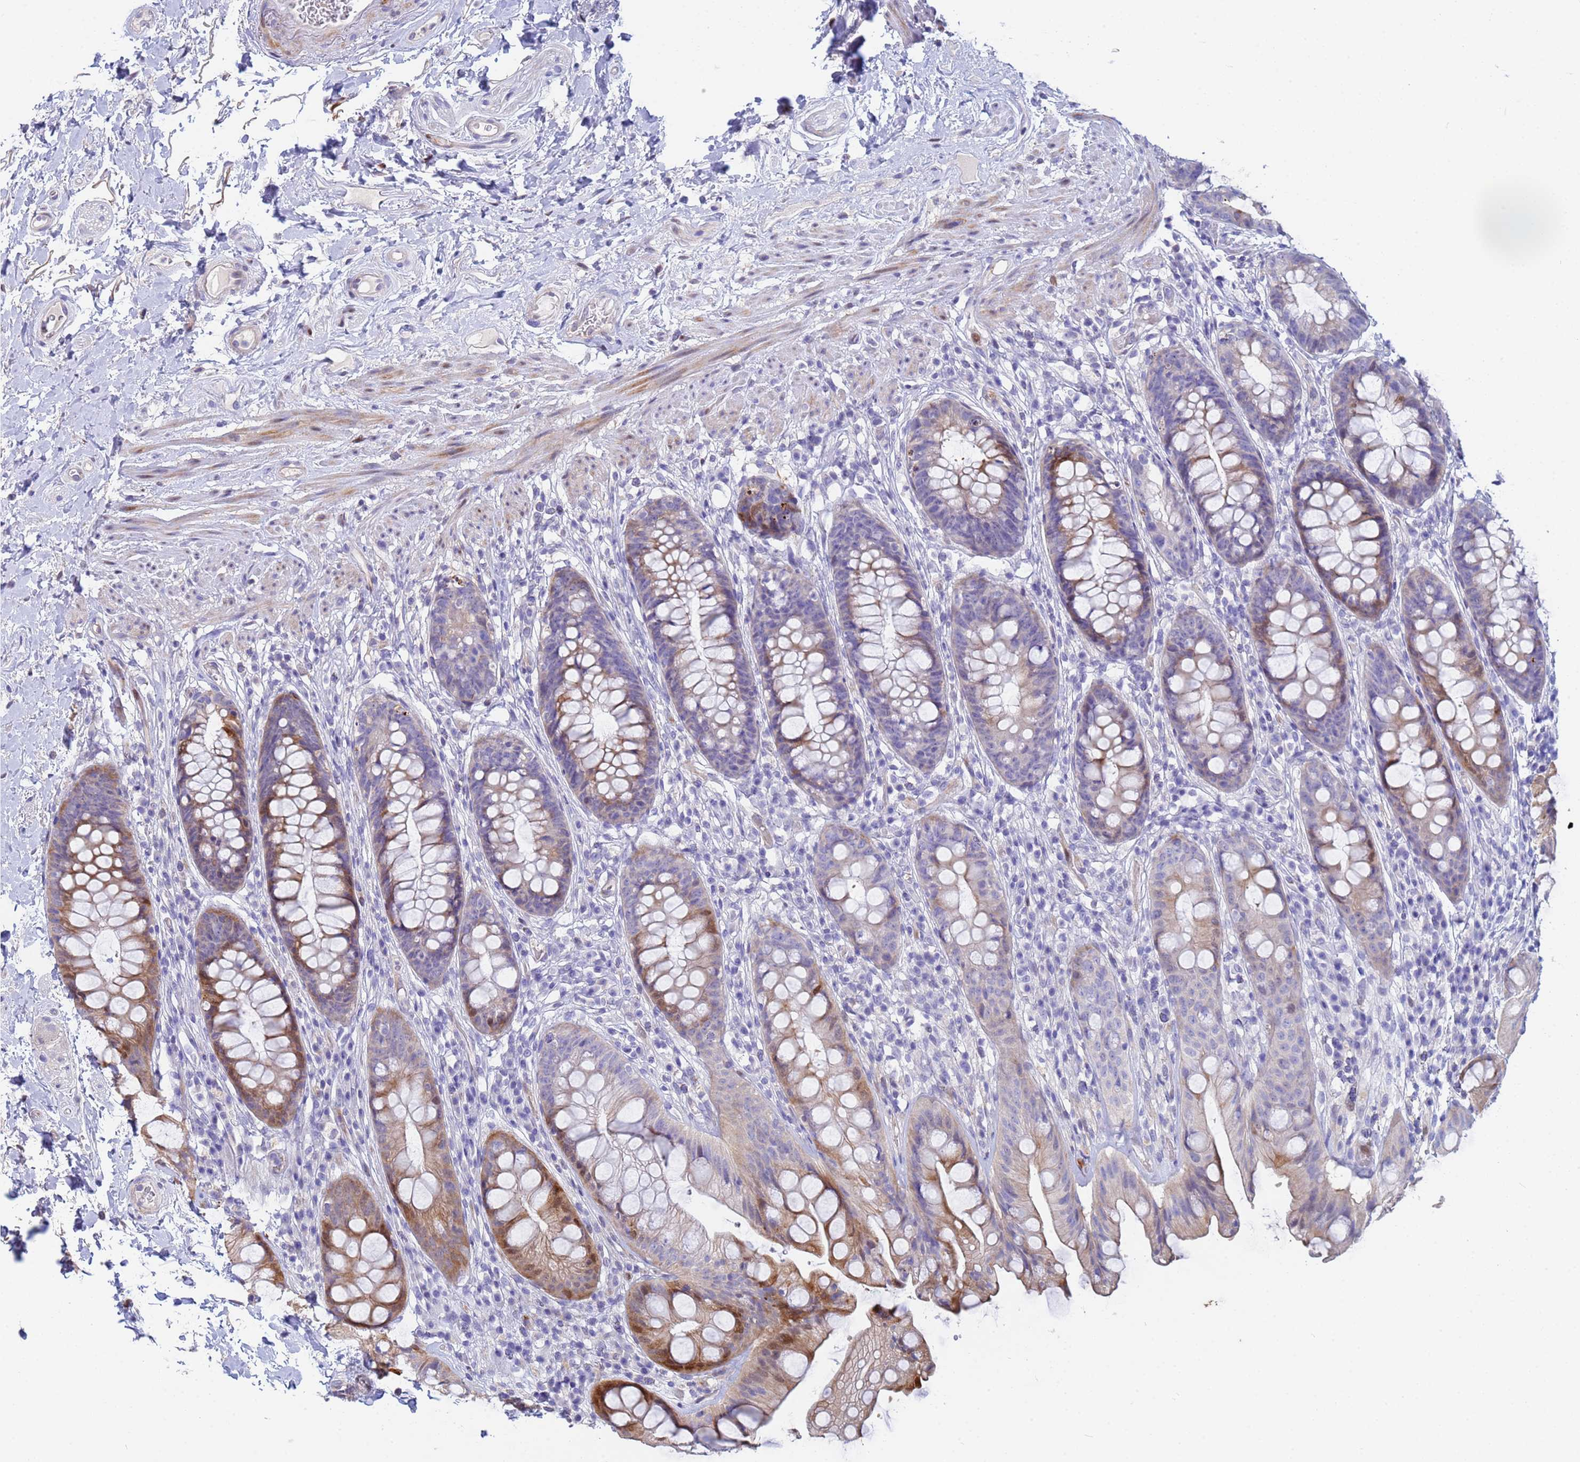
{"staining": {"intensity": "strong", "quantity": "25%-75%", "location": "cytoplasmic/membranous,nuclear"}, "tissue": "rectum", "cell_type": "Glandular cells", "image_type": "normal", "snomed": [{"axis": "morphology", "description": "Normal tissue, NOS"}, {"axis": "topography", "description": "Rectum"}], "caption": "High-magnification brightfield microscopy of unremarkable rectum stained with DAB (3,3'-diaminobenzidine) (brown) and counterstained with hematoxylin (blue). glandular cells exhibit strong cytoplasmic/membranous,nuclear expression is seen in about25%-75% of cells.", "gene": "PPP6R1", "patient": {"sex": "male", "age": 74}}